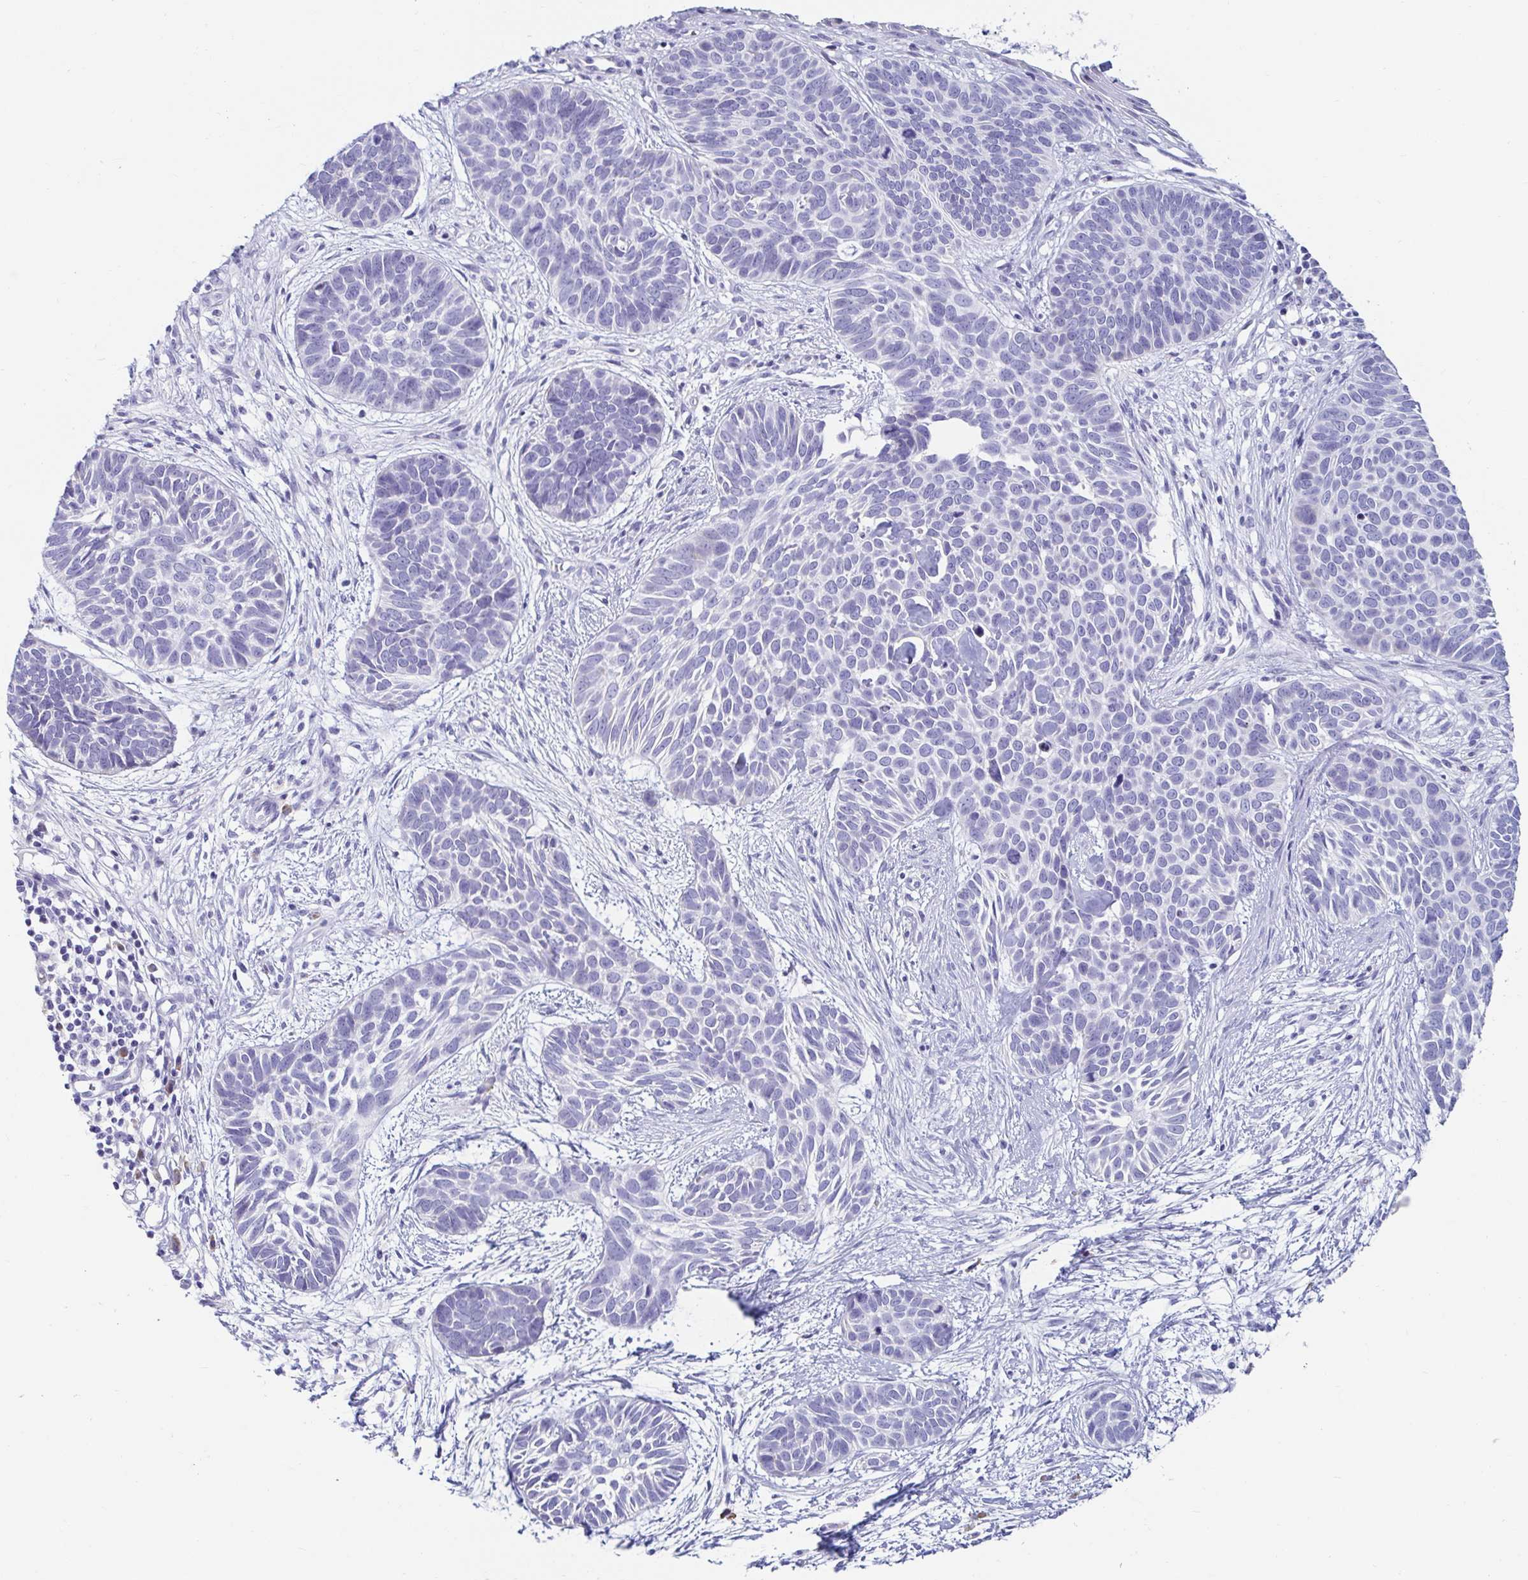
{"staining": {"intensity": "negative", "quantity": "none", "location": "none"}, "tissue": "skin cancer", "cell_type": "Tumor cells", "image_type": "cancer", "snomed": [{"axis": "morphology", "description": "Basal cell carcinoma"}, {"axis": "topography", "description": "Skin"}], "caption": "DAB immunohistochemical staining of human skin cancer (basal cell carcinoma) shows no significant staining in tumor cells.", "gene": "C4orf17", "patient": {"sex": "male", "age": 69}}